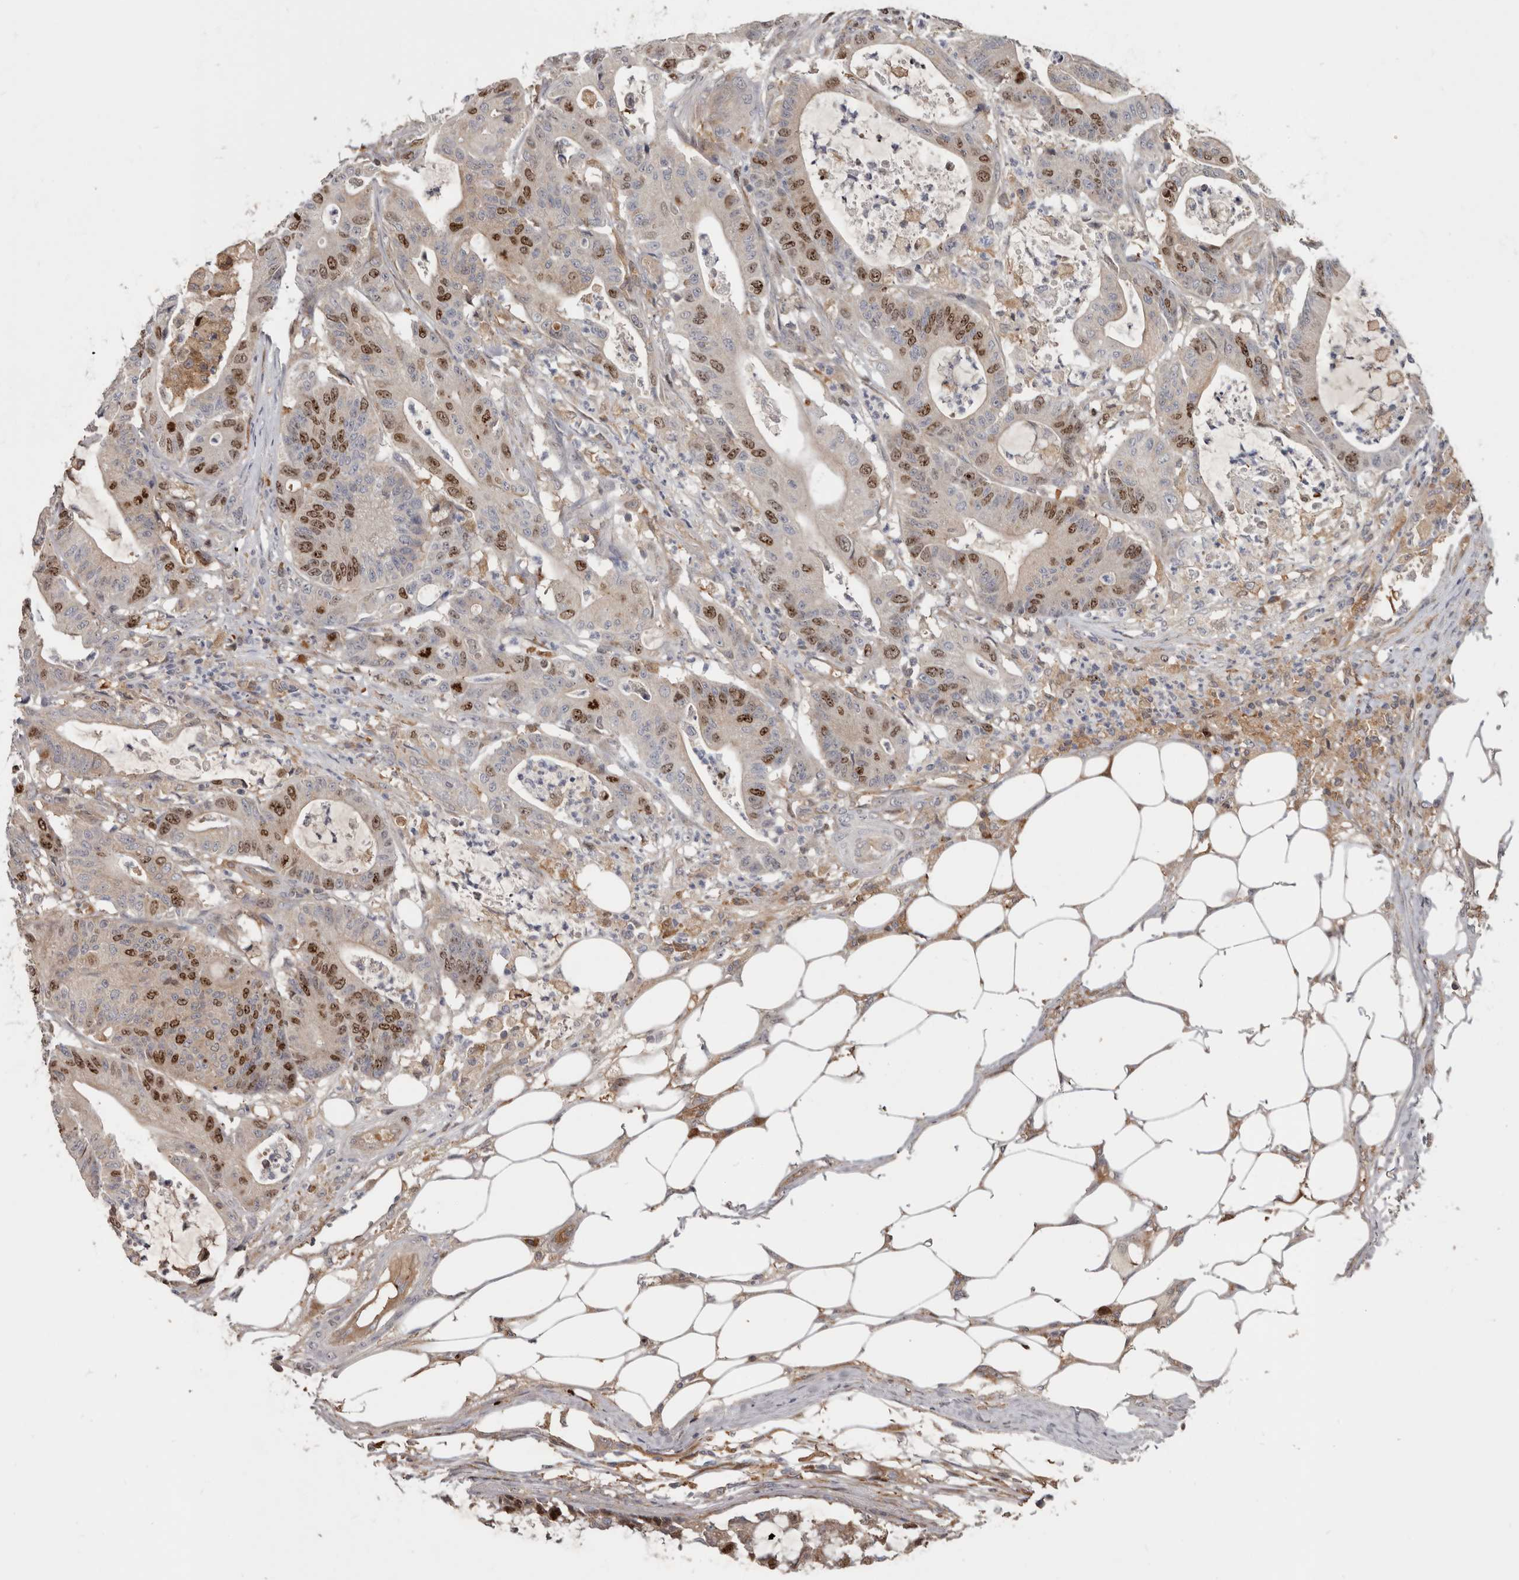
{"staining": {"intensity": "strong", "quantity": "25%-75%", "location": "nuclear"}, "tissue": "colorectal cancer", "cell_type": "Tumor cells", "image_type": "cancer", "snomed": [{"axis": "morphology", "description": "Adenocarcinoma, NOS"}, {"axis": "topography", "description": "Colon"}], "caption": "Immunohistochemistry (IHC) (DAB) staining of human colorectal cancer (adenocarcinoma) reveals strong nuclear protein staining in about 25%-75% of tumor cells.", "gene": "CDCA8", "patient": {"sex": "female", "age": 84}}